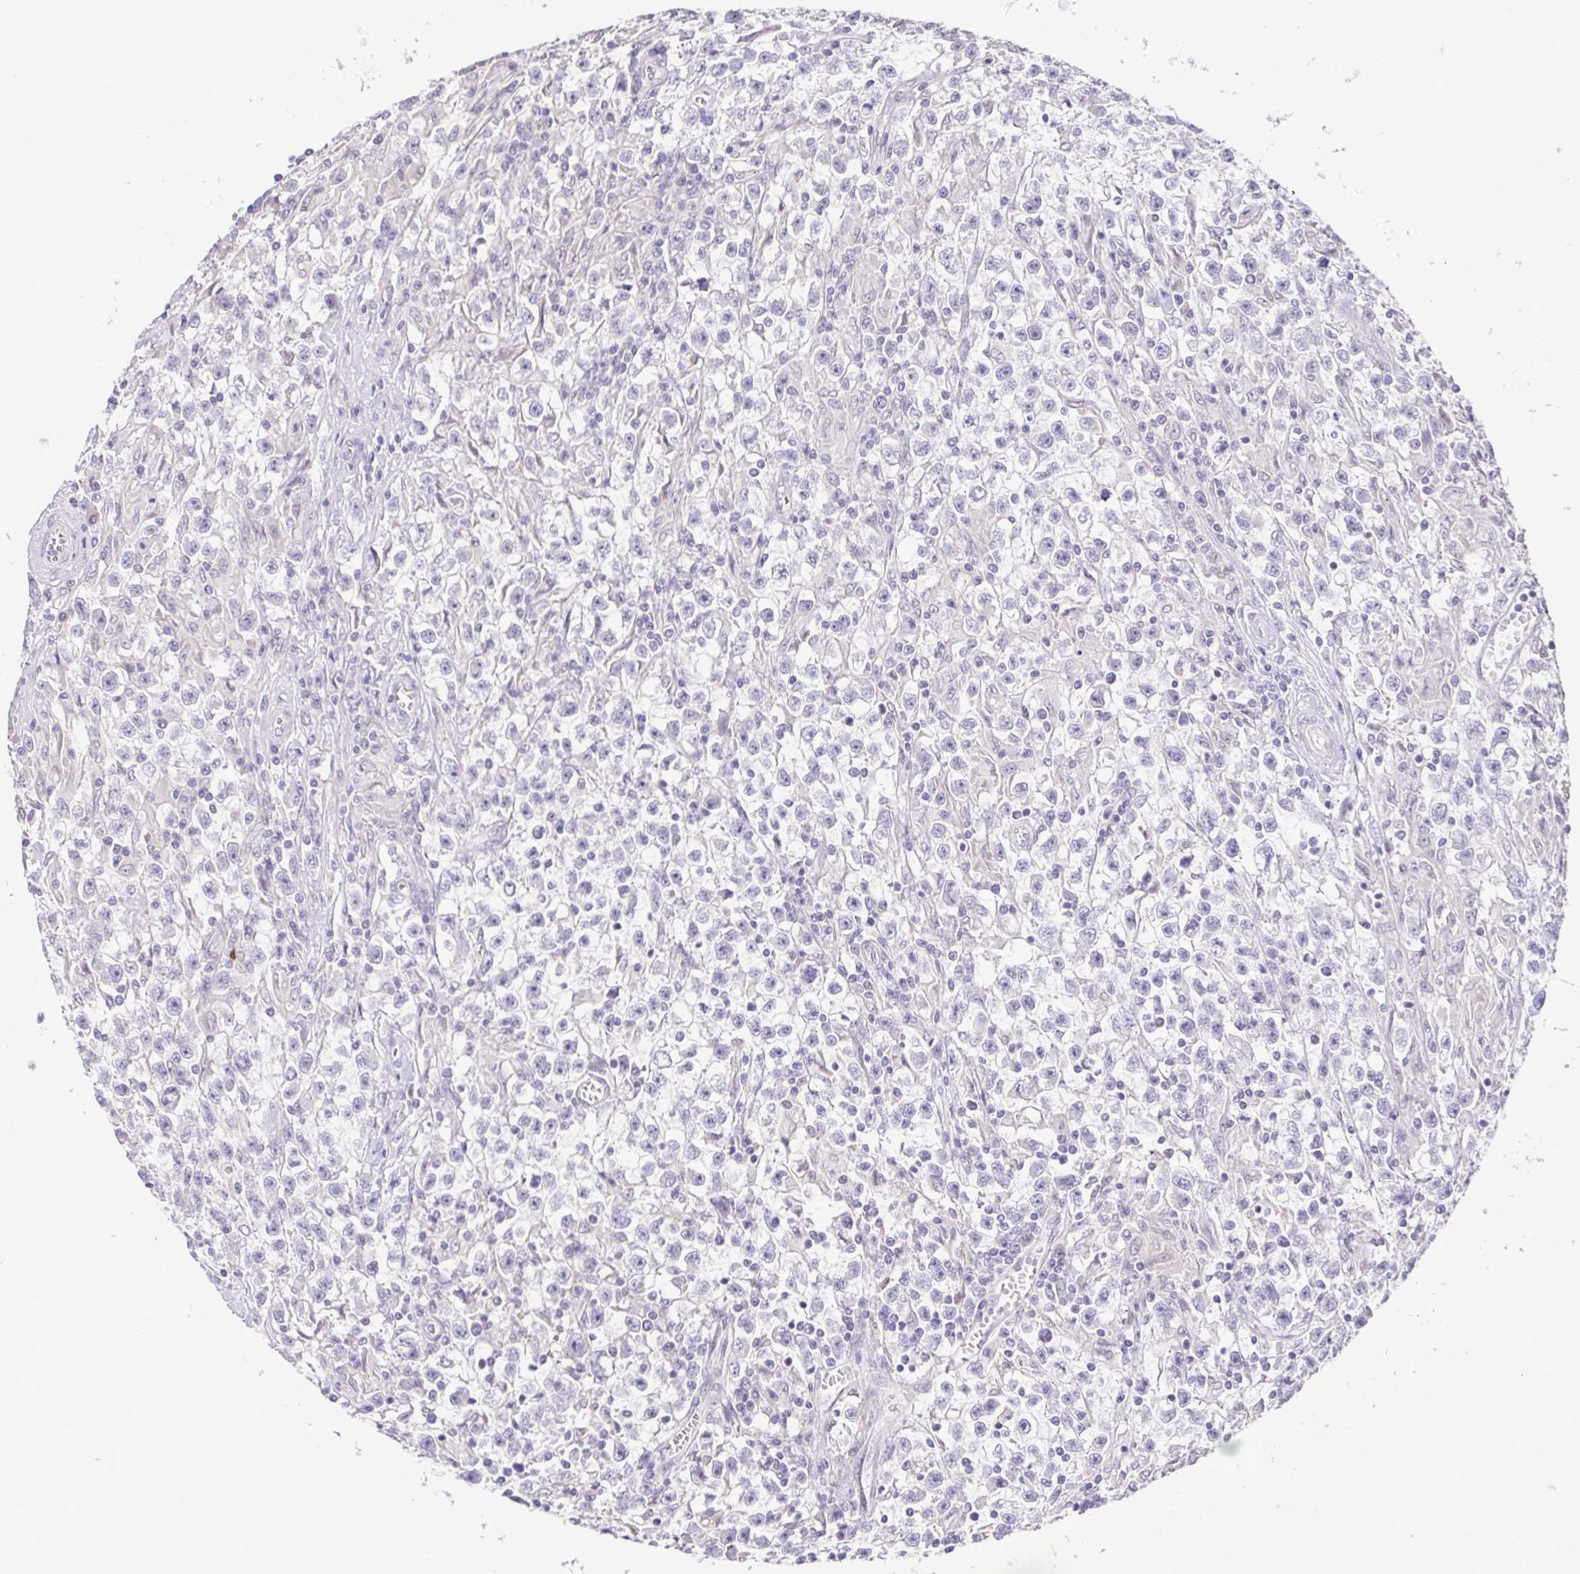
{"staining": {"intensity": "negative", "quantity": "none", "location": "none"}, "tissue": "testis cancer", "cell_type": "Tumor cells", "image_type": "cancer", "snomed": [{"axis": "morphology", "description": "Seminoma, NOS"}, {"axis": "topography", "description": "Testis"}], "caption": "An immunohistochemistry (IHC) micrograph of testis seminoma is shown. There is no staining in tumor cells of testis seminoma.", "gene": "IL1RN", "patient": {"sex": "male", "age": 31}}